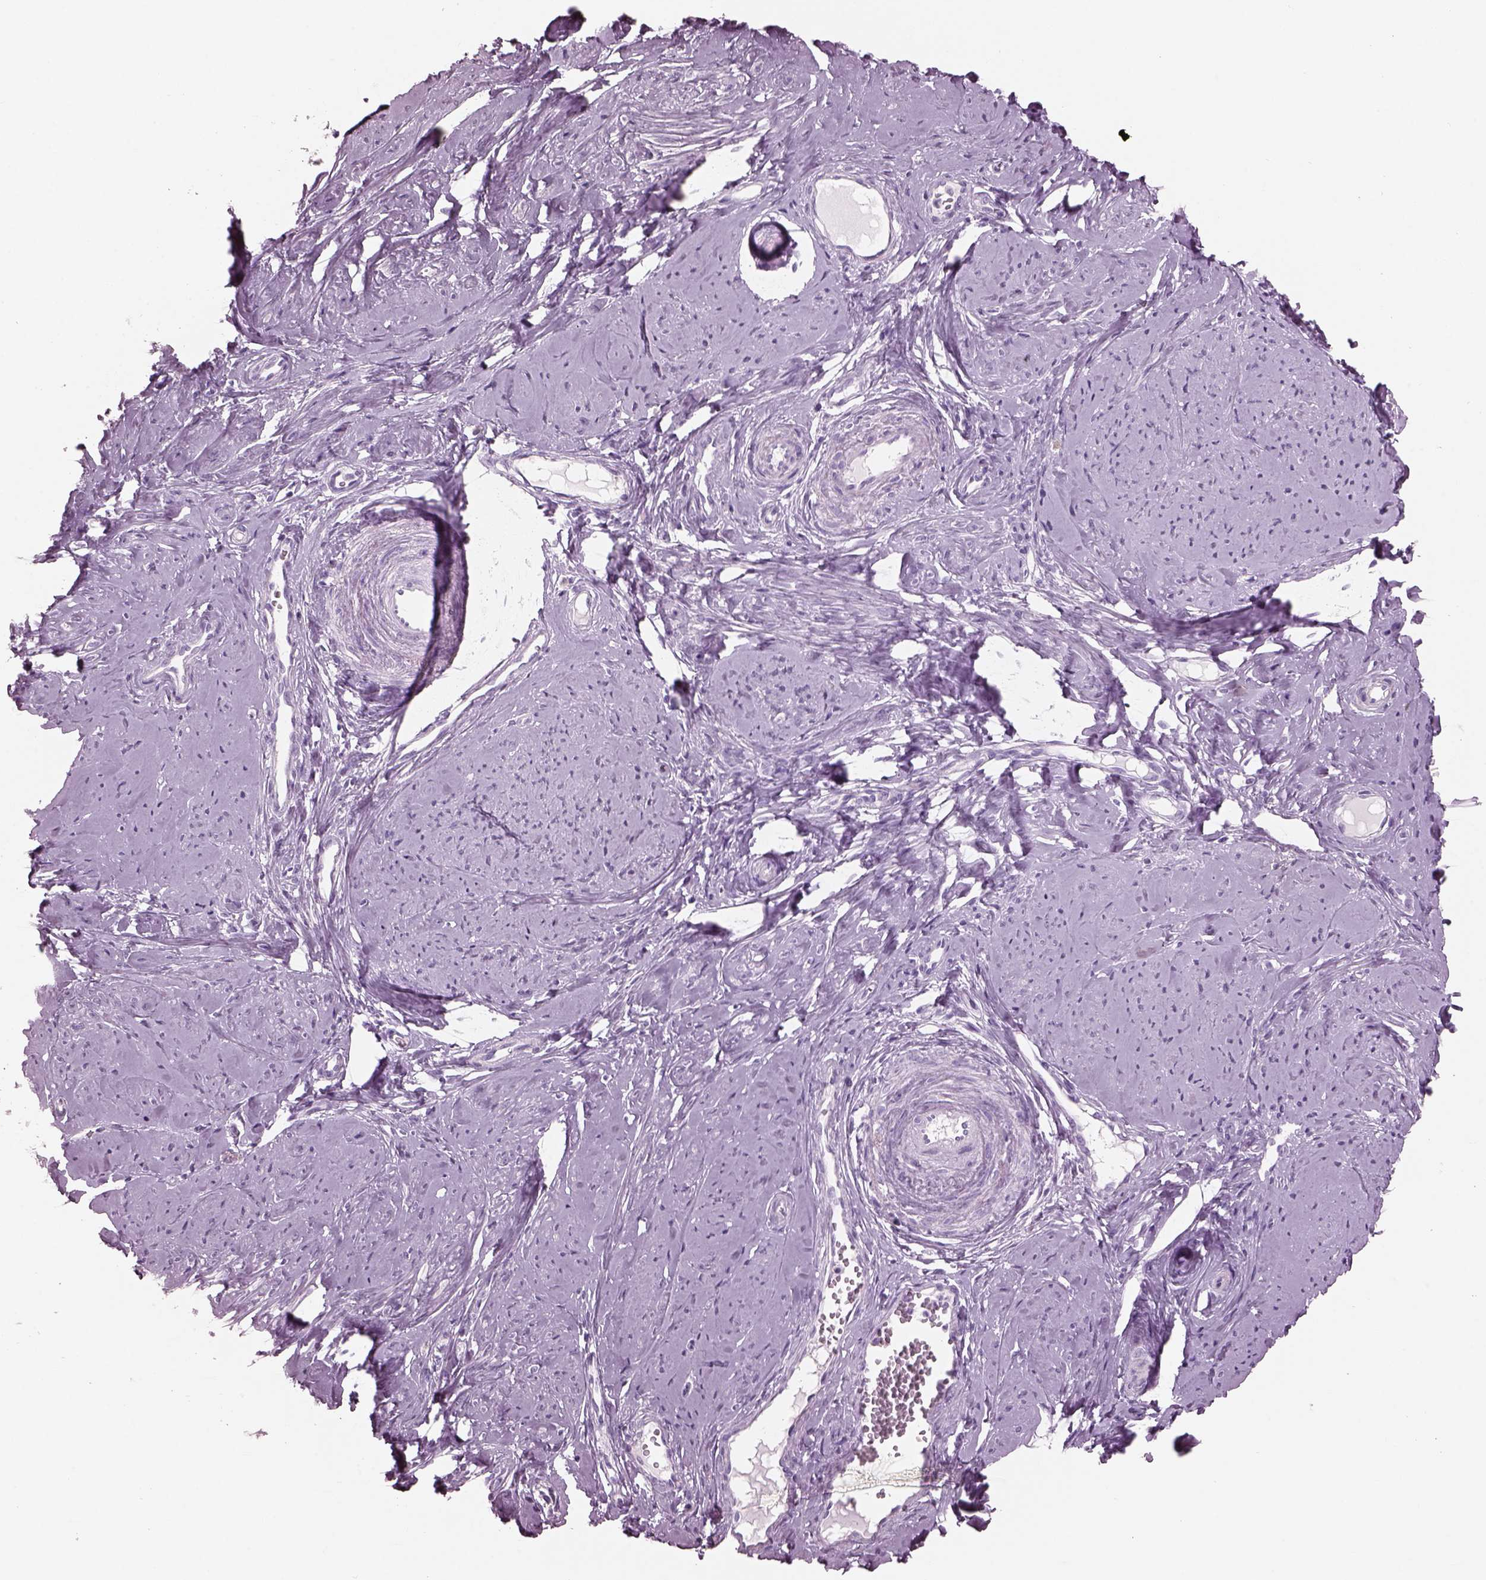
{"staining": {"intensity": "negative", "quantity": "none", "location": "none"}, "tissue": "smooth muscle", "cell_type": "Smooth muscle cells", "image_type": "normal", "snomed": [{"axis": "morphology", "description": "Normal tissue, NOS"}, {"axis": "topography", "description": "Smooth muscle"}], "caption": "Smooth muscle stained for a protein using immunohistochemistry exhibits no positivity smooth muscle cells.", "gene": "HYDIN", "patient": {"sex": "female", "age": 48}}